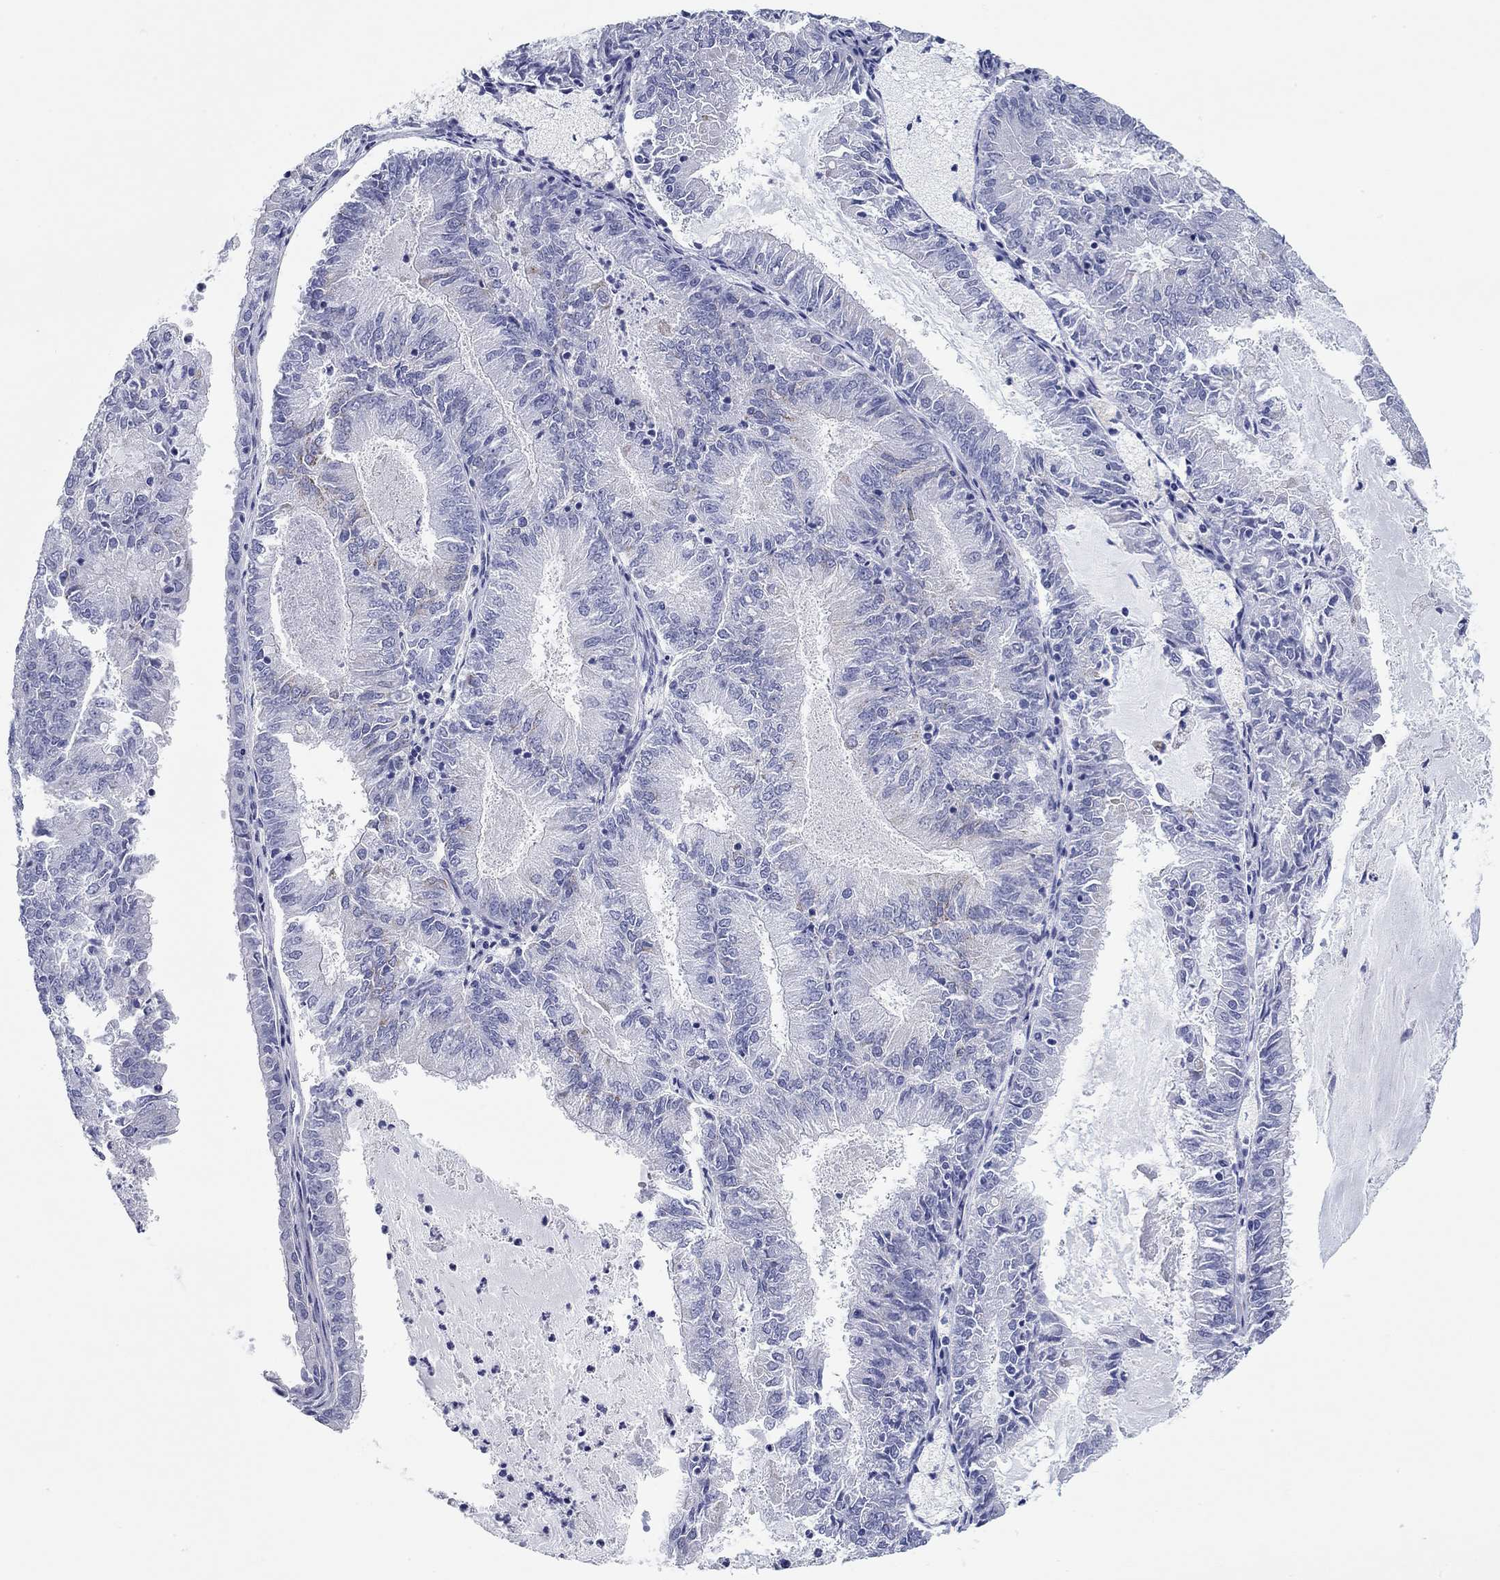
{"staining": {"intensity": "negative", "quantity": "none", "location": "none"}, "tissue": "endometrial cancer", "cell_type": "Tumor cells", "image_type": "cancer", "snomed": [{"axis": "morphology", "description": "Adenocarcinoma, NOS"}, {"axis": "topography", "description": "Endometrium"}], "caption": "Endometrial cancer stained for a protein using immunohistochemistry (IHC) displays no expression tumor cells.", "gene": "CHI3L2", "patient": {"sex": "female", "age": 57}}